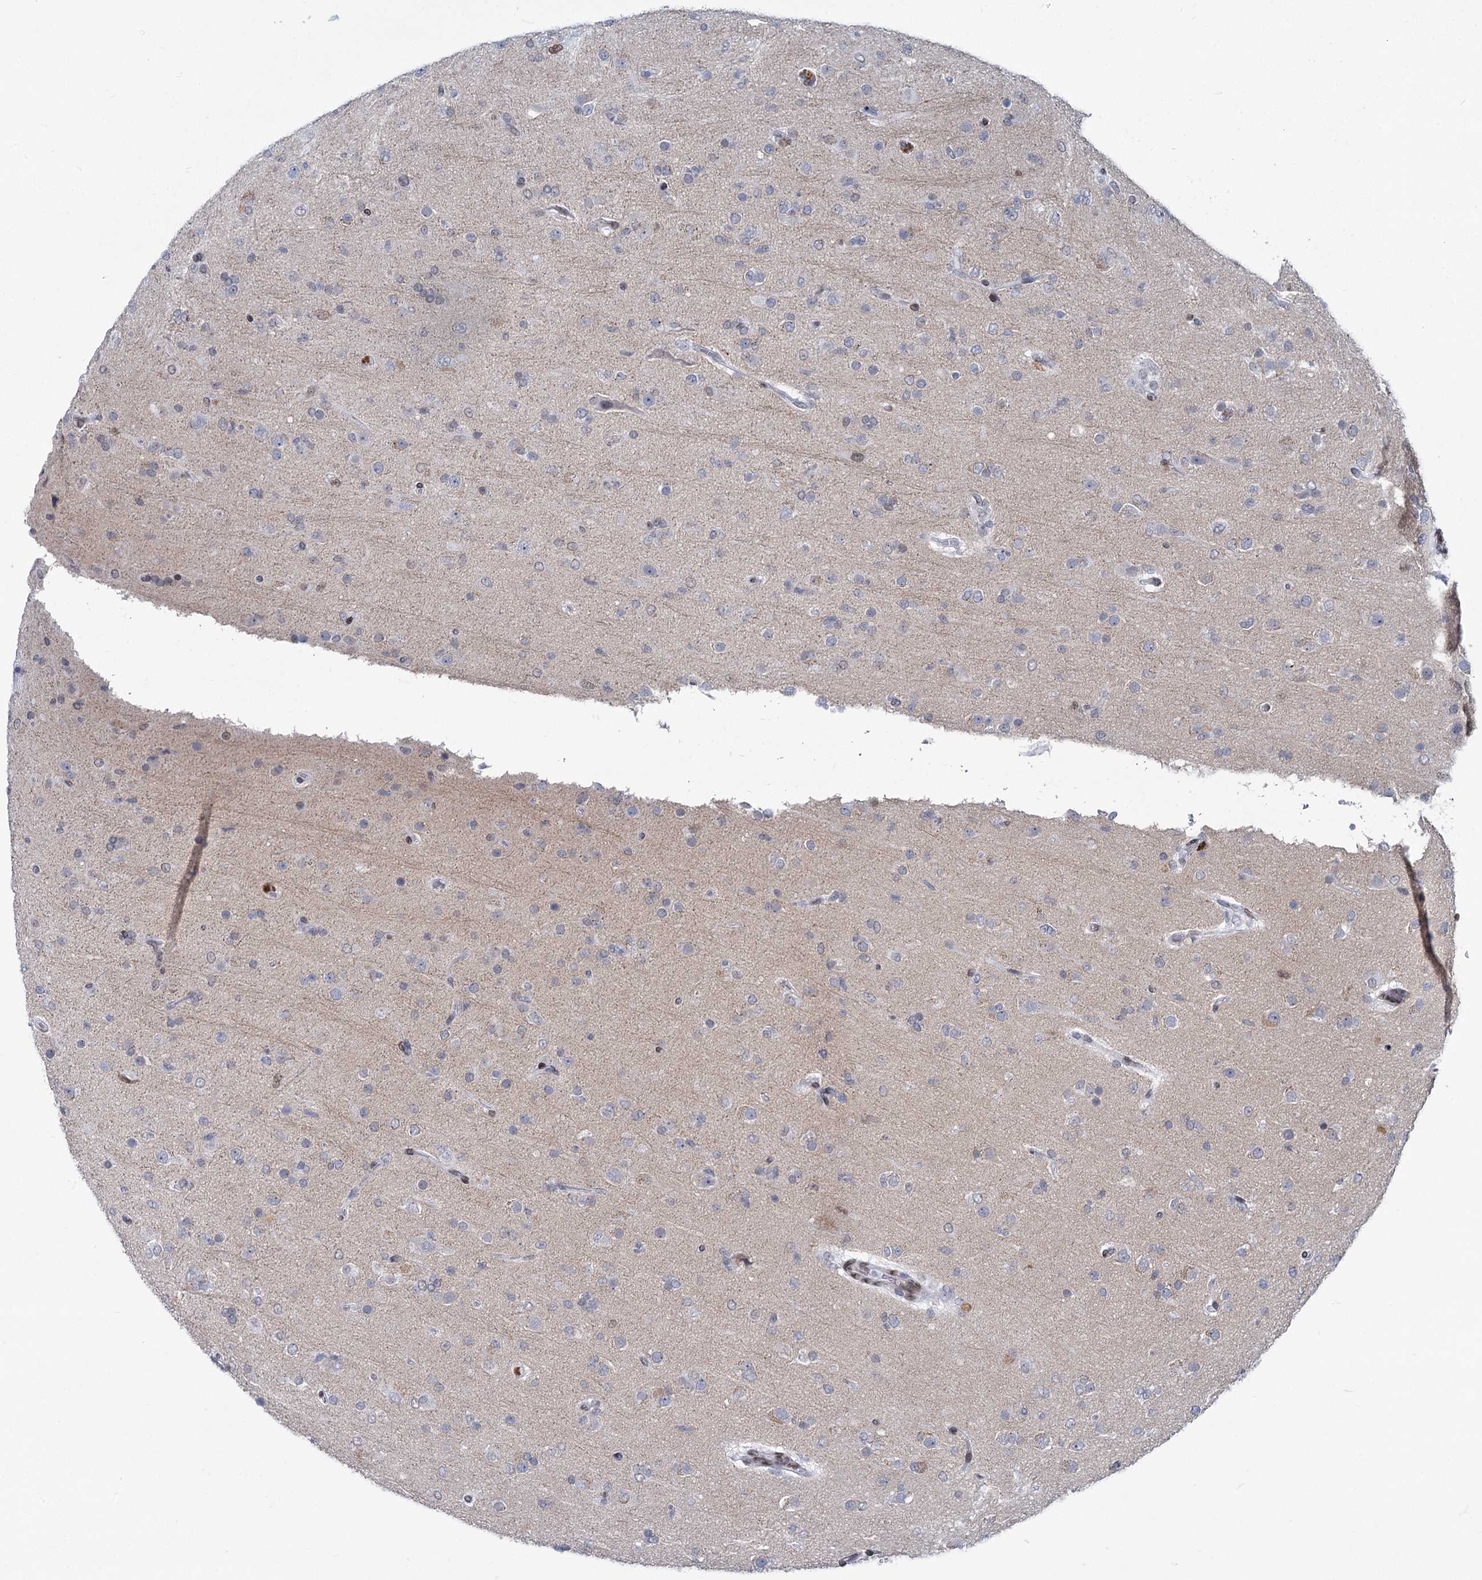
{"staining": {"intensity": "negative", "quantity": "none", "location": "none"}, "tissue": "glioma", "cell_type": "Tumor cells", "image_type": "cancer", "snomed": [{"axis": "morphology", "description": "Glioma, malignant, Low grade"}, {"axis": "topography", "description": "Brain"}], "caption": "Tumor cells show no significant protein staining in glioma.", "gene": "PRSS35", "patient": {"sex": "male", "age": 65}}